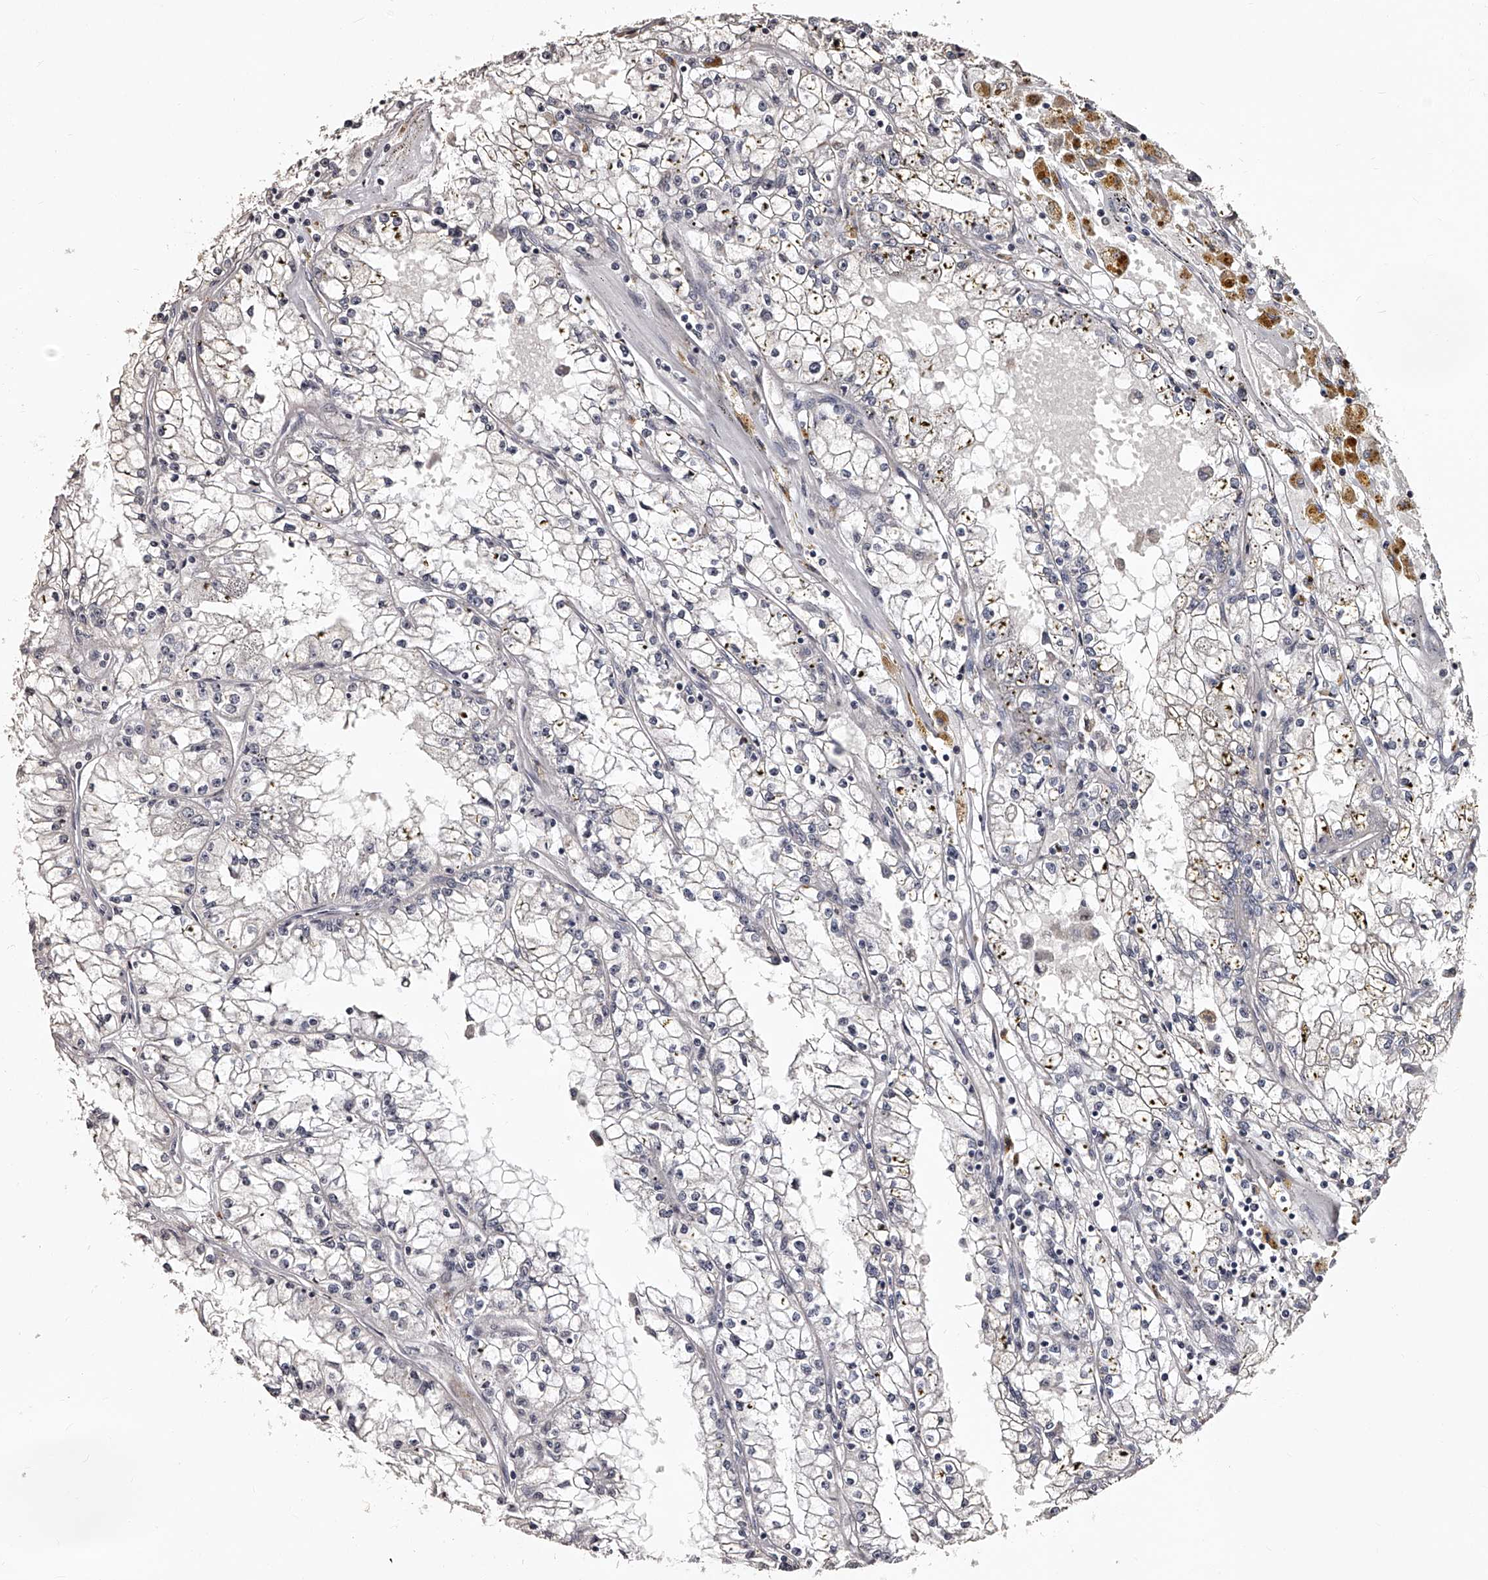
{"staining": {"intensity": "negative", "quantity": "none", "location": "none"}, "tissue": "renal cancer", "cell_type": "Tumor cells", "image_type": "cancer", "snomed": [{"axis": "morphology", "description": "Adenocarcinoma, NOS"}, {"axis": "topography", "description": "Kidney"}], "caption": "There is no significant staining in tumor cells of renal cancer (adenocarcinoma). Nuclei are stained in blue.", "gene": "TSHR", "patient": {"sex": "male", "age": 56}}